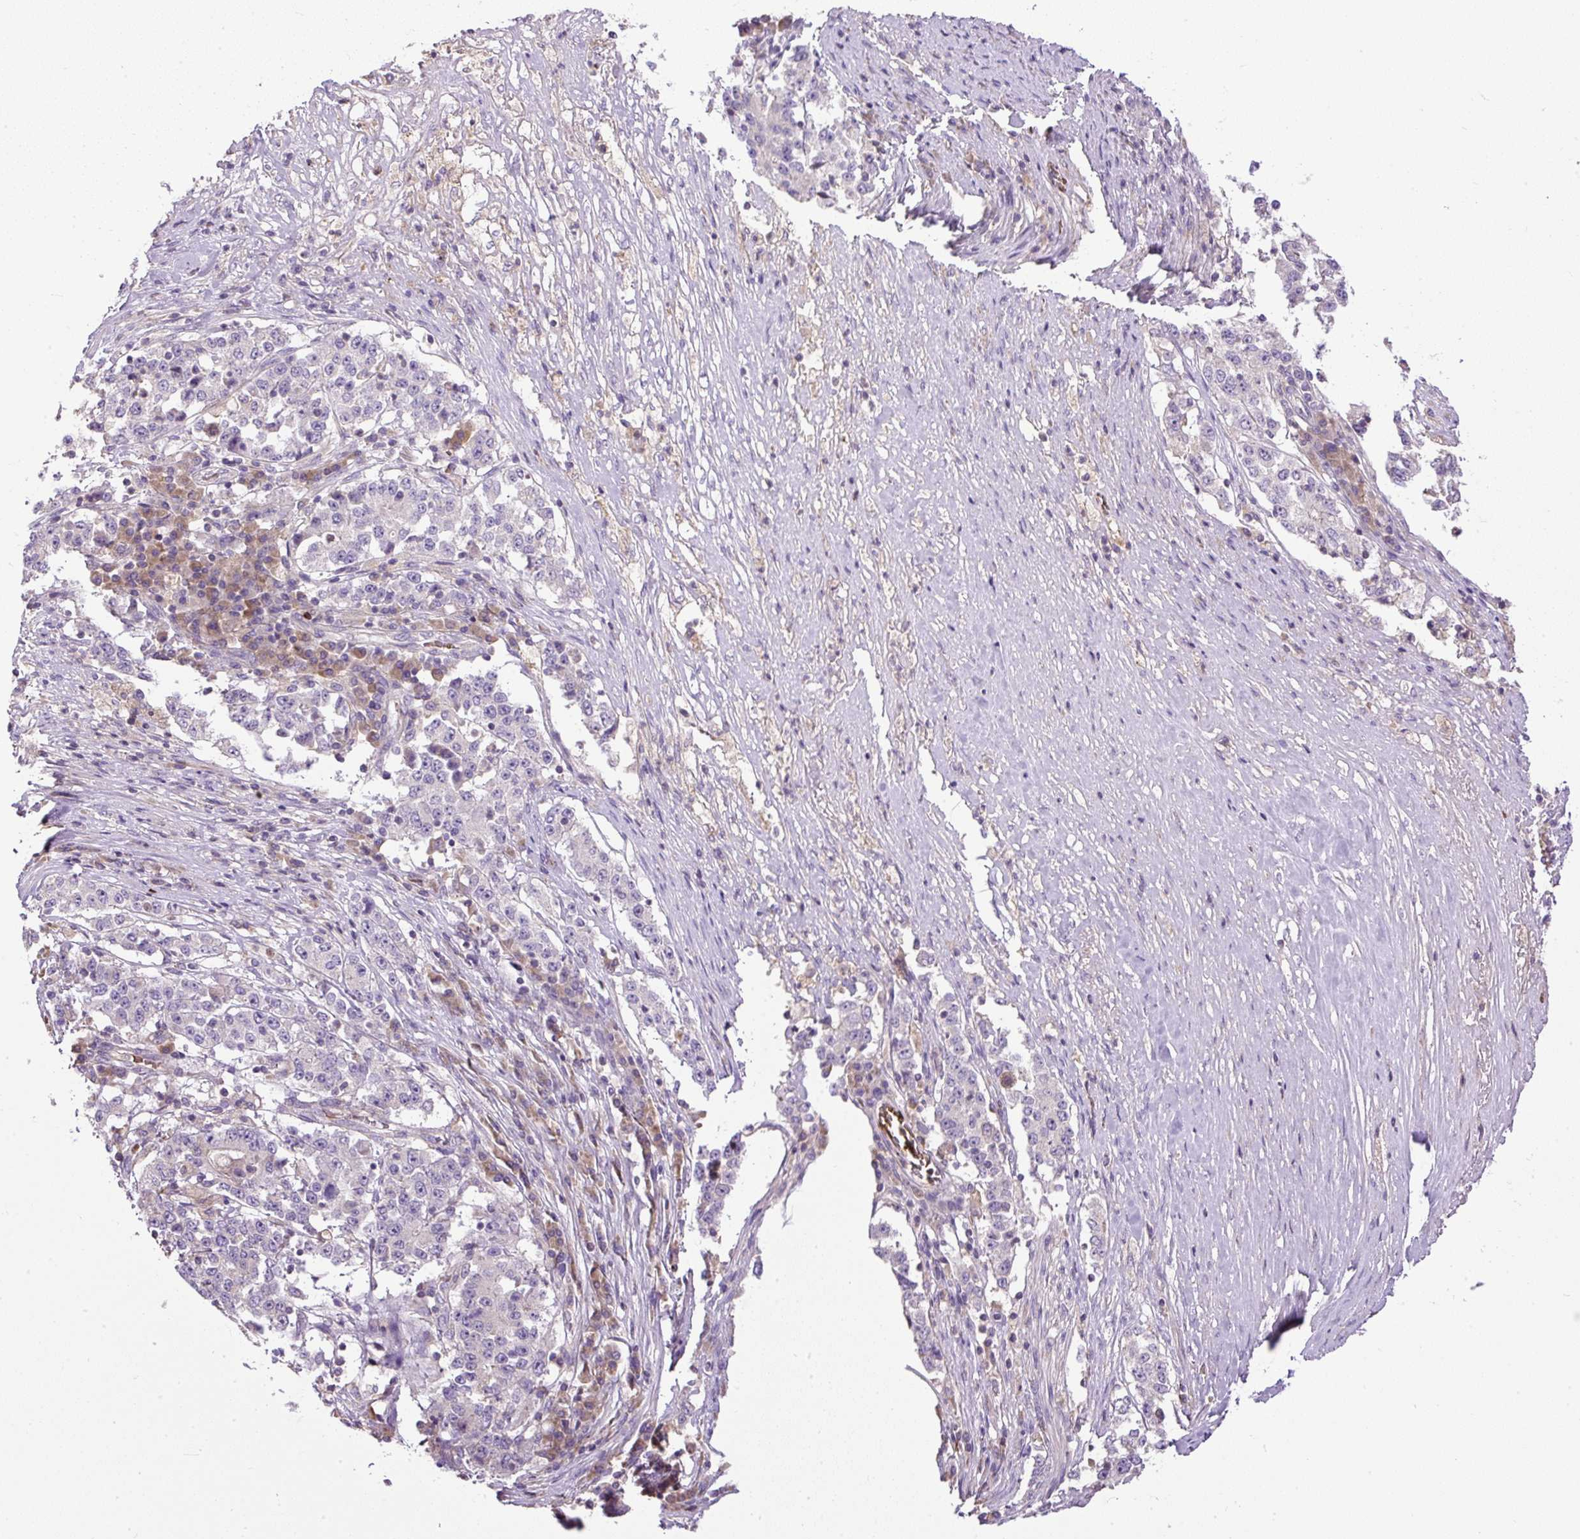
{"staining": {"intensity": "negative", "quantity": "none", "location": "none"}, "tissue": "stomach cancer", "cell_type": "Tumor cells", "image_type": "cancer", "snomed": [{"axis": "morphology", "description": "Adenocarcinoma, NOS"}, {"axis": "topography", "description": "Stomach"}], "caption": "DAB (3,3'-diaminobenzidine) immunohistochemical staining of human stomach cancer (adenocarcinoma) demonstrates no significant staining in tumor cells.", "gene": "CXCL13", "patient": {"sex": "male", "age": 59}}